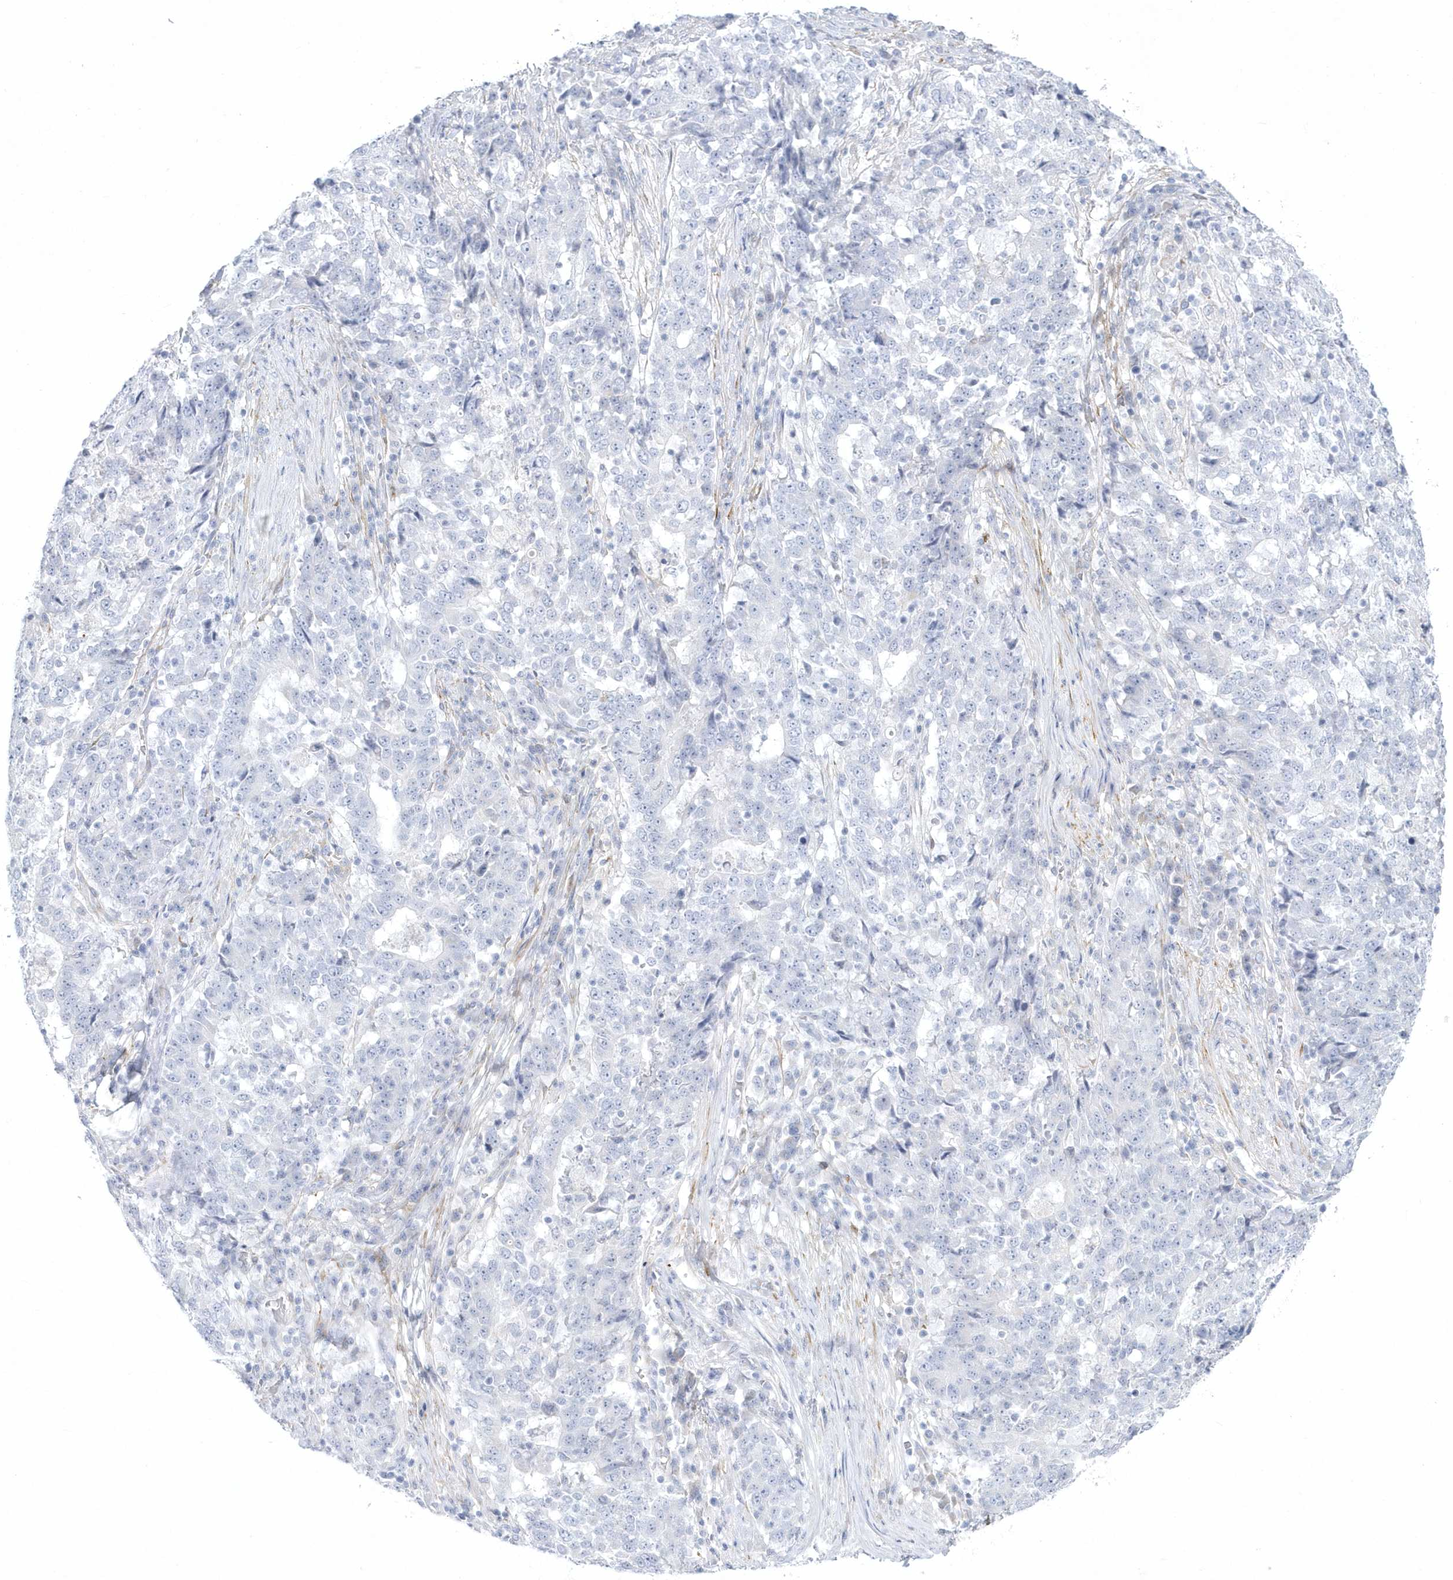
{"staining": {"intensity": "negative", "quantity": "none", "location": "none"}, "tissue": "stomach cancer", "cell_type": "Tumor cells", "image_type": "cancer", "snomed": [{"axis": "morphology", "description": "Adenocarcinoma, NOS"}, {"axis": "topography", "description": "Stomach"}], "caption": "Human stomach adenocarcinoma stained for a protein using immunohistochemistry (IHC) displays no positivity in tumor cells.", "gene": "WDR27", "patient": {"sex": "male", "age": 59}}